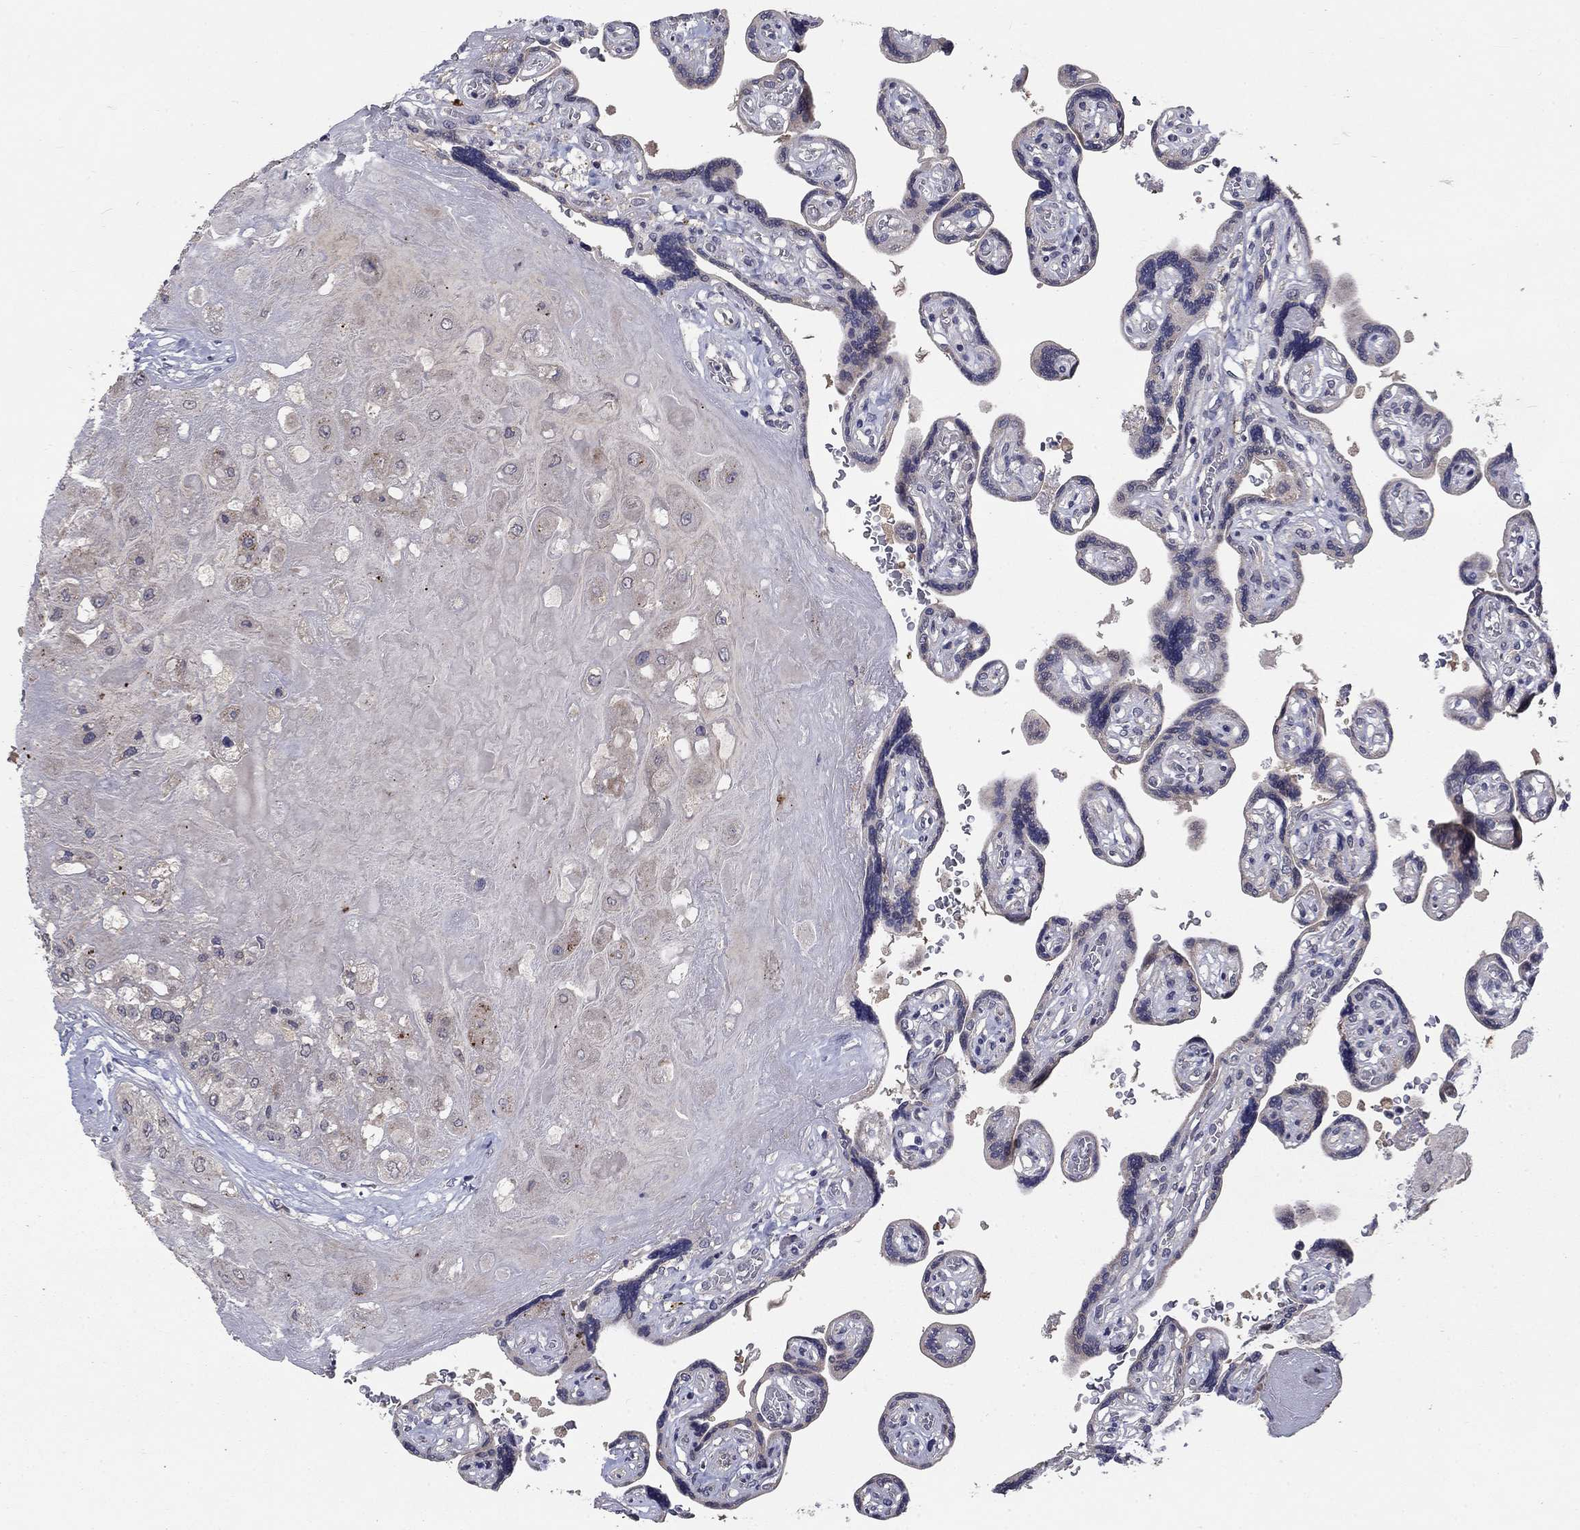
{"staining": {"intensity": "weak", "quantity": "25%-75%", "location": "cytoplasmic/membranous"}, "tissue": "placenta", "cell_type": "Decidual cells", "image_type": "normal", "snomed": [{"axis": "morphology", "description": "Normal tissue, NOS"}, {"axis": "topography", "description": "Placenta"}], "caption": "DAB immunohistochemical staining of unremarkable placenta displays weak cytoplasmic/membranous protein expression in approximately 25%-75% of decidual cells.", "gene": "FAM3B", "patient": {"sex": "female", "age": 32}}